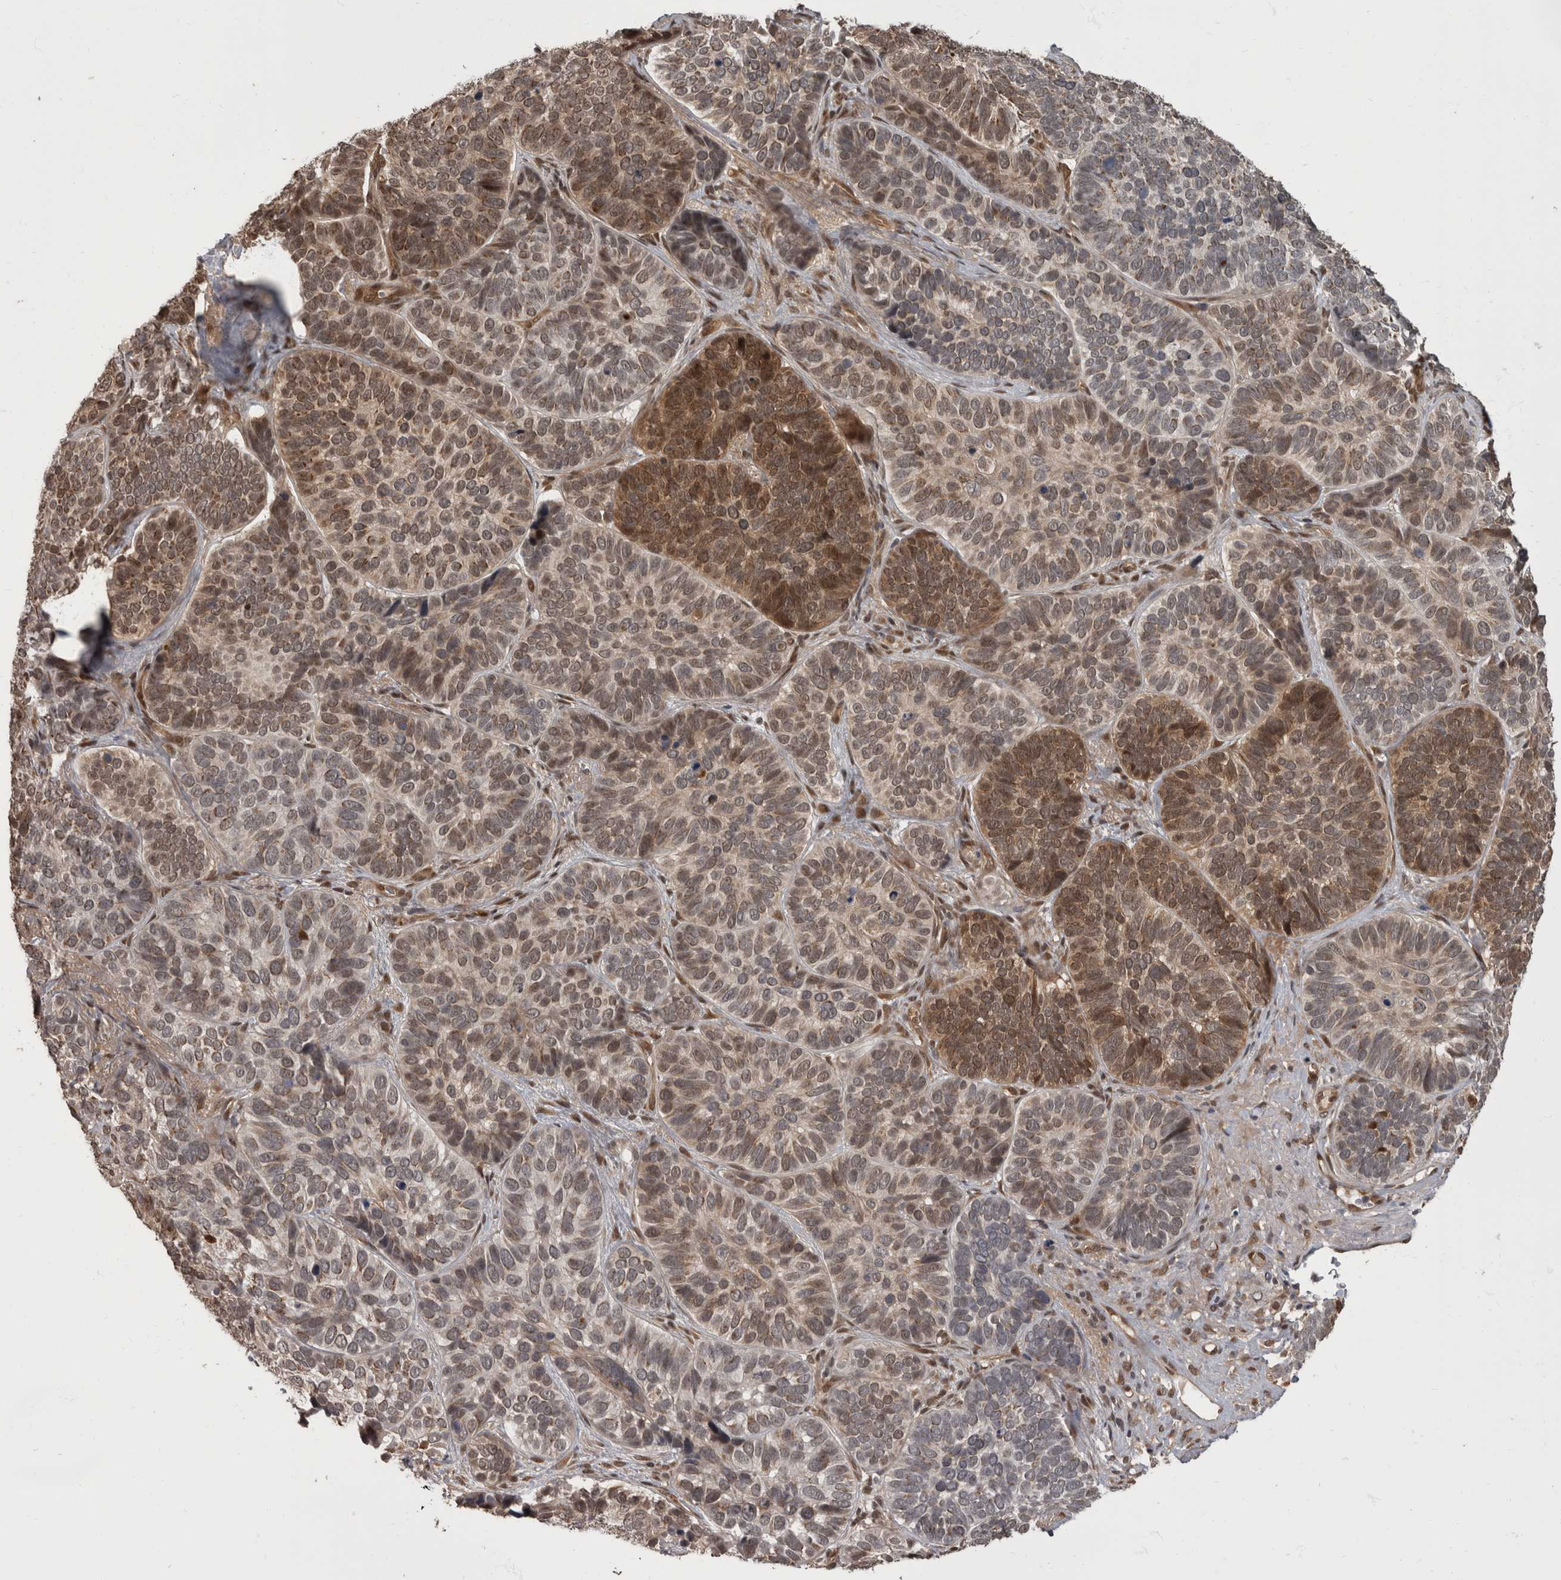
{"staining": {"intensity": "moderate", "quantity": "25%-75%", "location": "cytoplasmic/membranous,nuclear"}, "tissue": "skin cancer", "cell_type": "Tumor cells", "image_type": "cancer", "snomed": [{"axis": "morphology", "description": "Basal cell carcinoma"}, {"axis": "topography", "description": "Skin"}], "caption": "Tumor cells show medium levels of moderate cytoplasmic/membranous and nuclear expression in about 25%-75% of cells in human skin cancer. The protein of interest is shown in brown color, while the nuclei are stained blue.", "gene": "AKT3", "patient": {"sex": "male", "age": 62}}